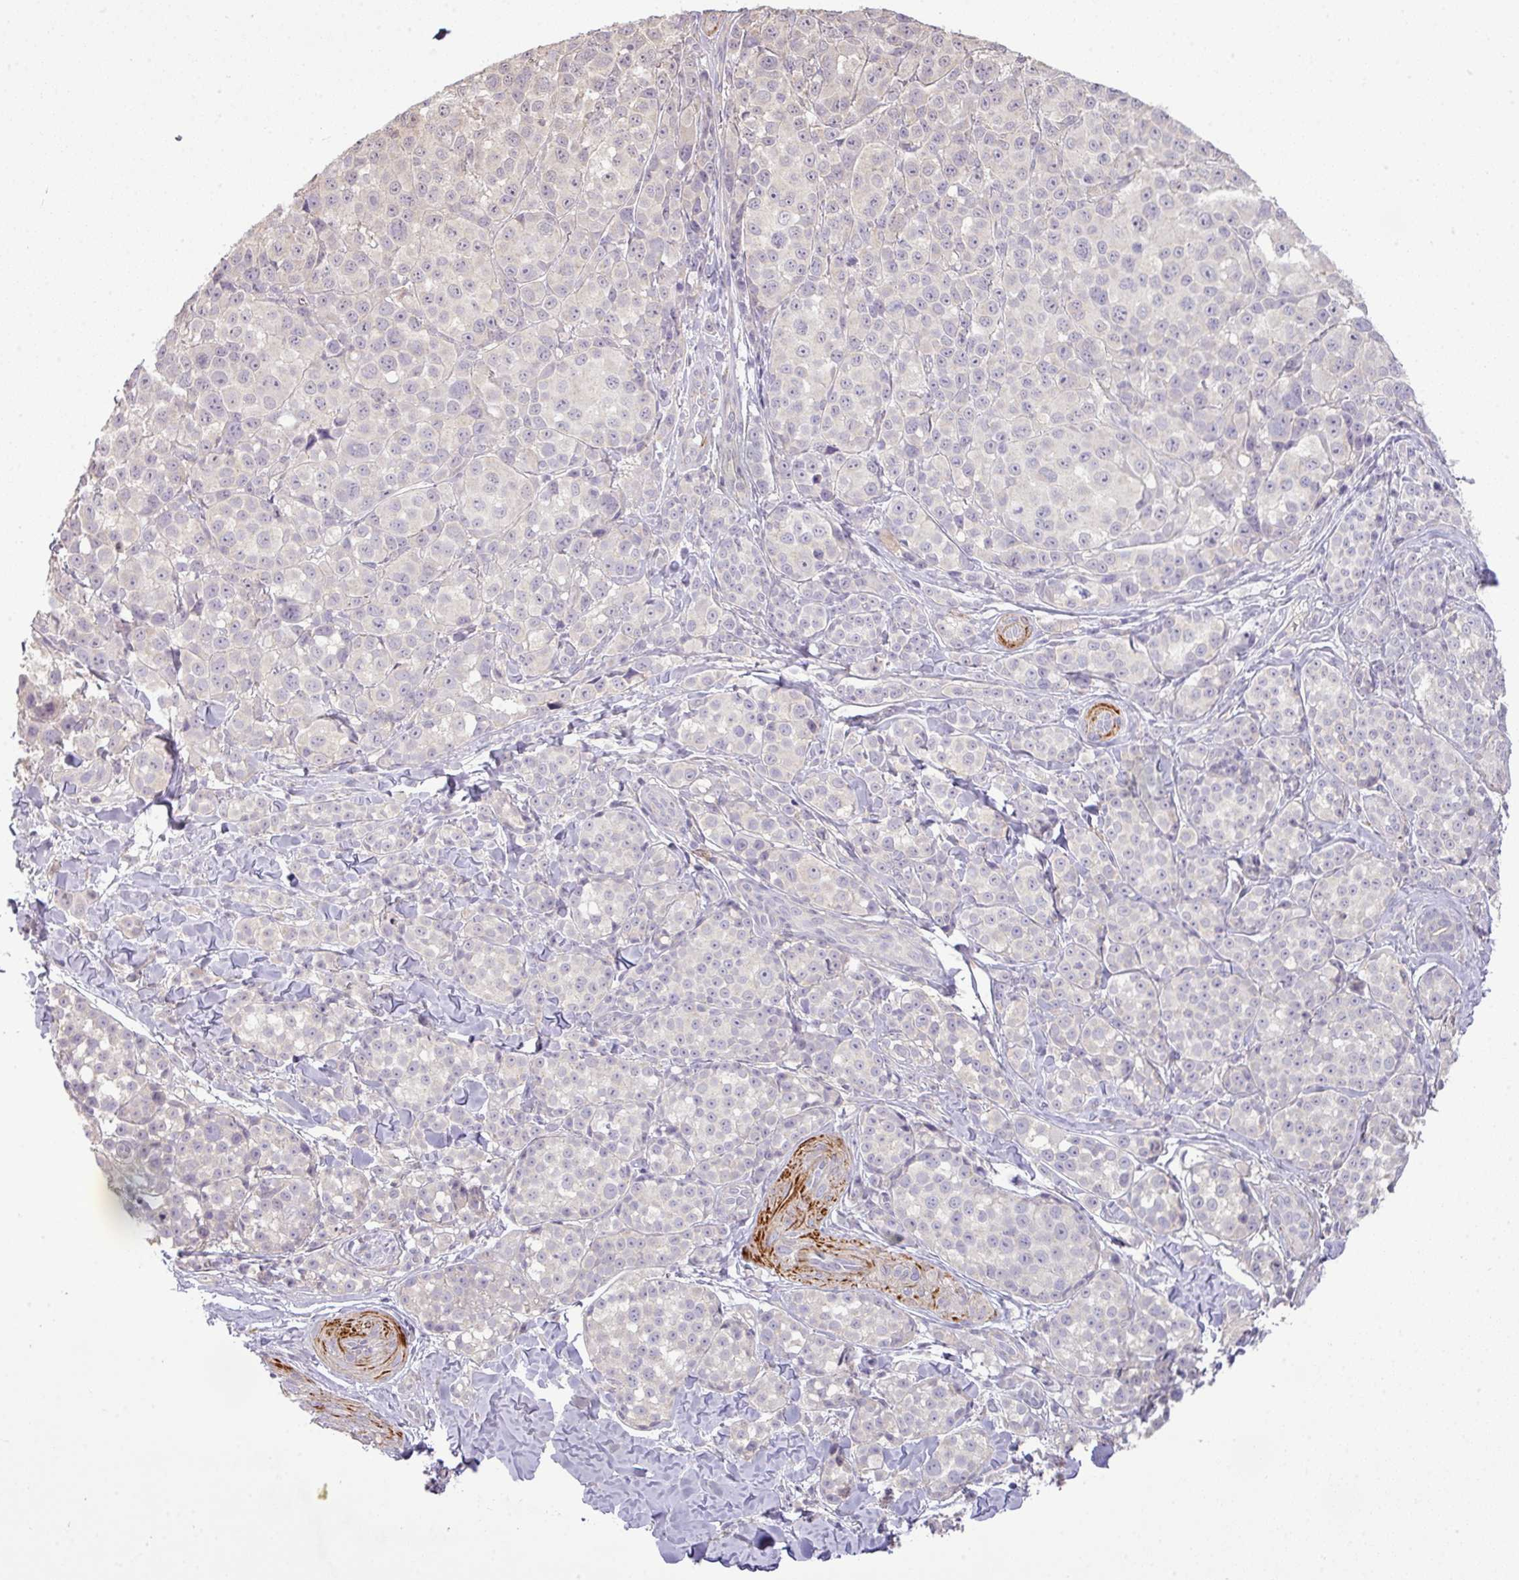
{"staining": {"intensity": "negative", "quantity": "none", "location": "none"}, "tissue": "melanoma", "cell_type": "Tumor cells", "image_type": "cancer", "snomed": [{"axis": "morphology", "description": "Malignant melanoma, NOS"}, {"axis": "topography", "description": "Skin"}], "caption": "Melanoma was stained to show a protein in brown. There is no significant expression in tumor cells. (Brightfield microscopy of DAB (3,3'-diaminobenzidine) immunohistochemistry (IHC) at high magnification).", "gene": "TPRA1", "patient": {"sex": "female", "age": 35}}